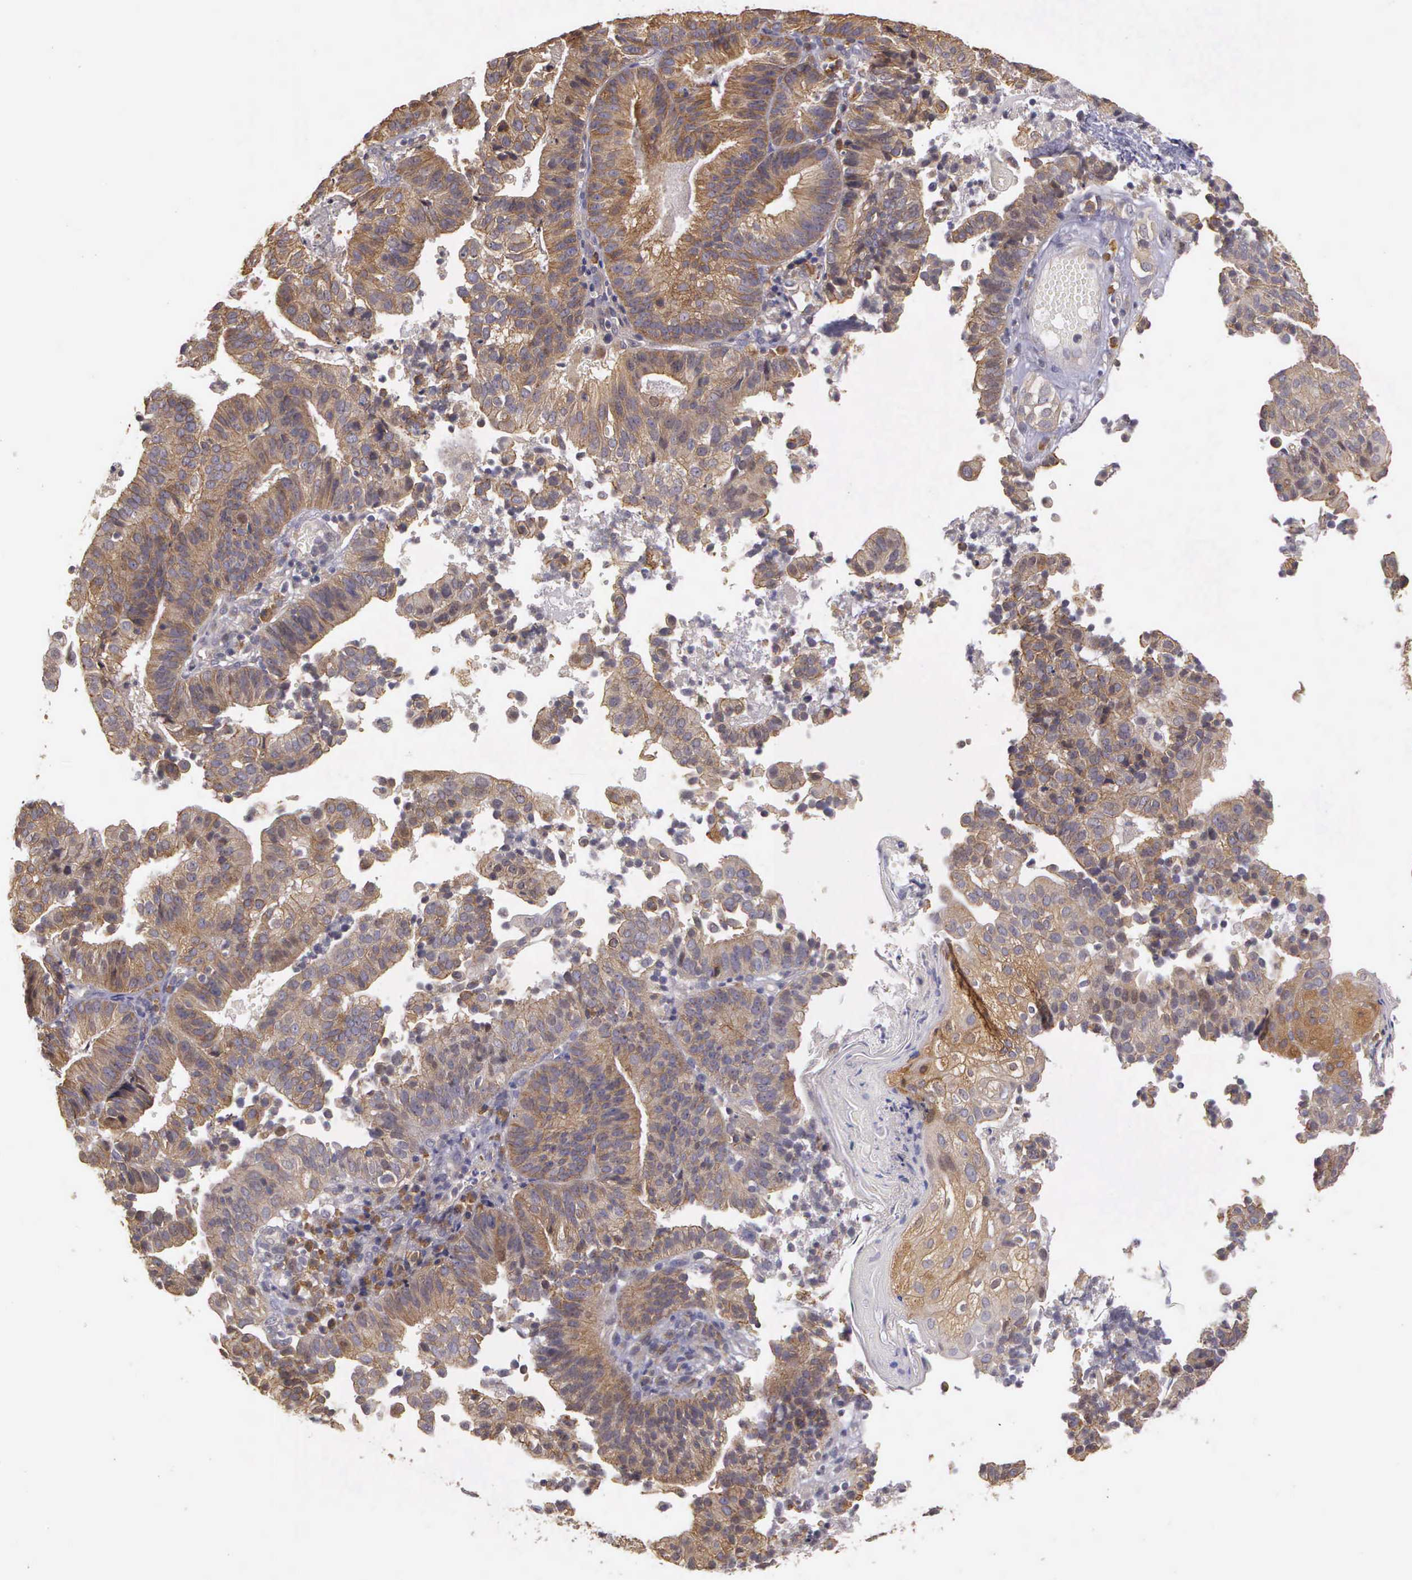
{"staining": {"intensity": "strong", "quantity": ">75%", "location": "cytoplasmic/membranous"}, "tissue": "cervical cancer", "cell_type": "Tumor cells", "image_type": "cancer", "snomed": [{"axis": "morphology", "description": "Adenocarcinoma, NOS"}, {"axis": "topography", "description": "Cervix"}], "caption": "Immunohistochemistry (DAB (3,3'-diaminobenzidine)) staining of cervical cancer (adenocarcinoma) demonstrates strong cytoplasmic/membranous protein positivity in about >75% of tumor cells. (DAB IHC with brightfield microscopy, high magnification).", "gene": "EIF5", "patient": {"sex": "female", "age": 60}}